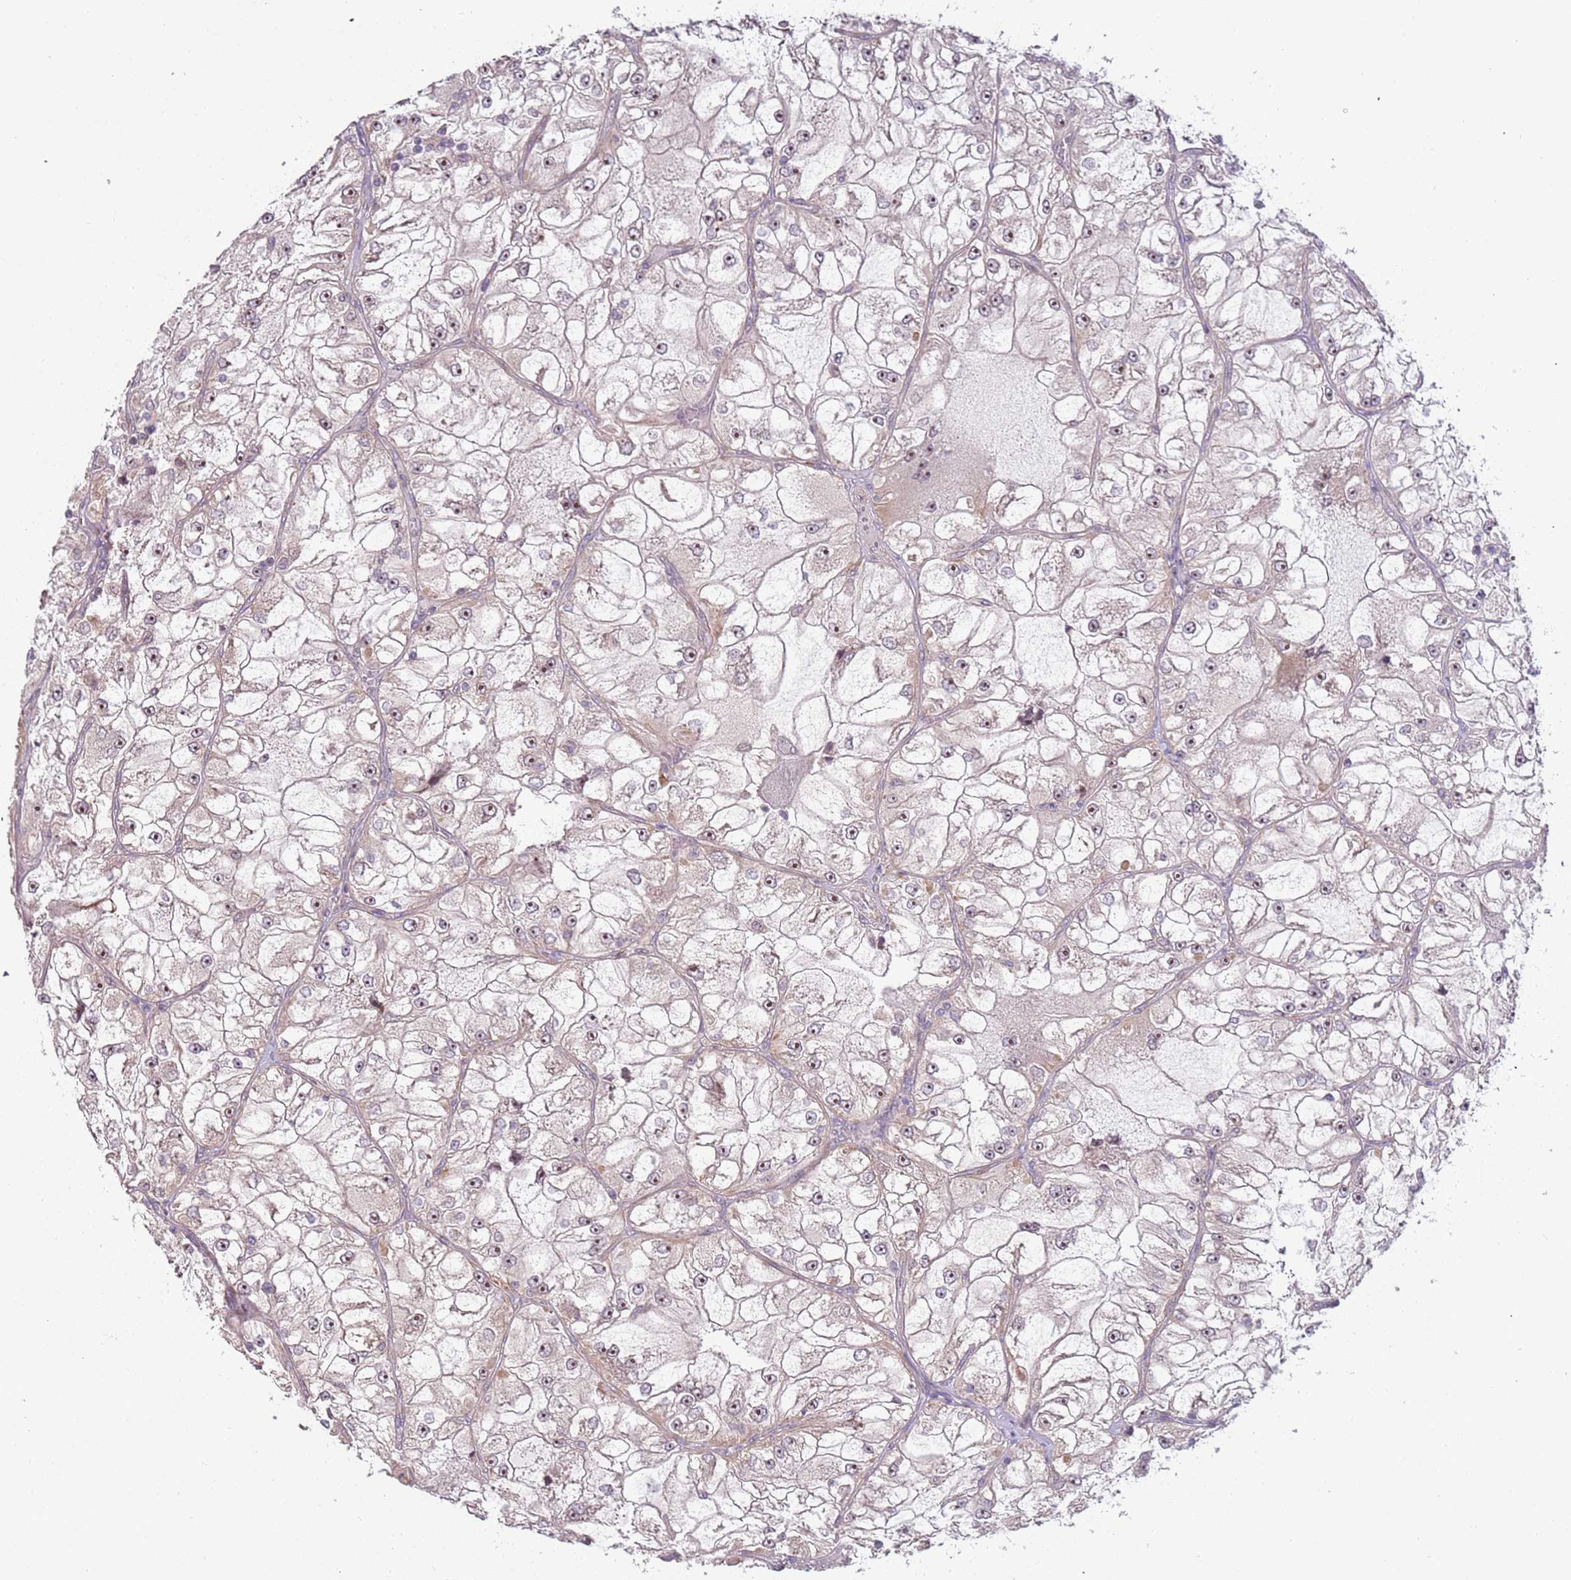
{"staining": {"intensity": "moderate", "quantity": ">75%", "location": "nuclear"}, "tissue": "renal cancer", "cell_type": "Tumor cells", "image_type": "cancer", "snomed": [{"axis": "morphology", "description": "Adenocarcinoma, NOS"}, {"axis": "topography", "description": "Kidney"}], "caption": "Immunohistochemistry micrograph of human renal cancer (adenocarcinoma) stained for a protein (brown), which shows medium levels of moderate nuclear expression in approximately >75% of tumor cells.", "gene": "UCMA", "patient": {"sex": "female", "age": 72}}